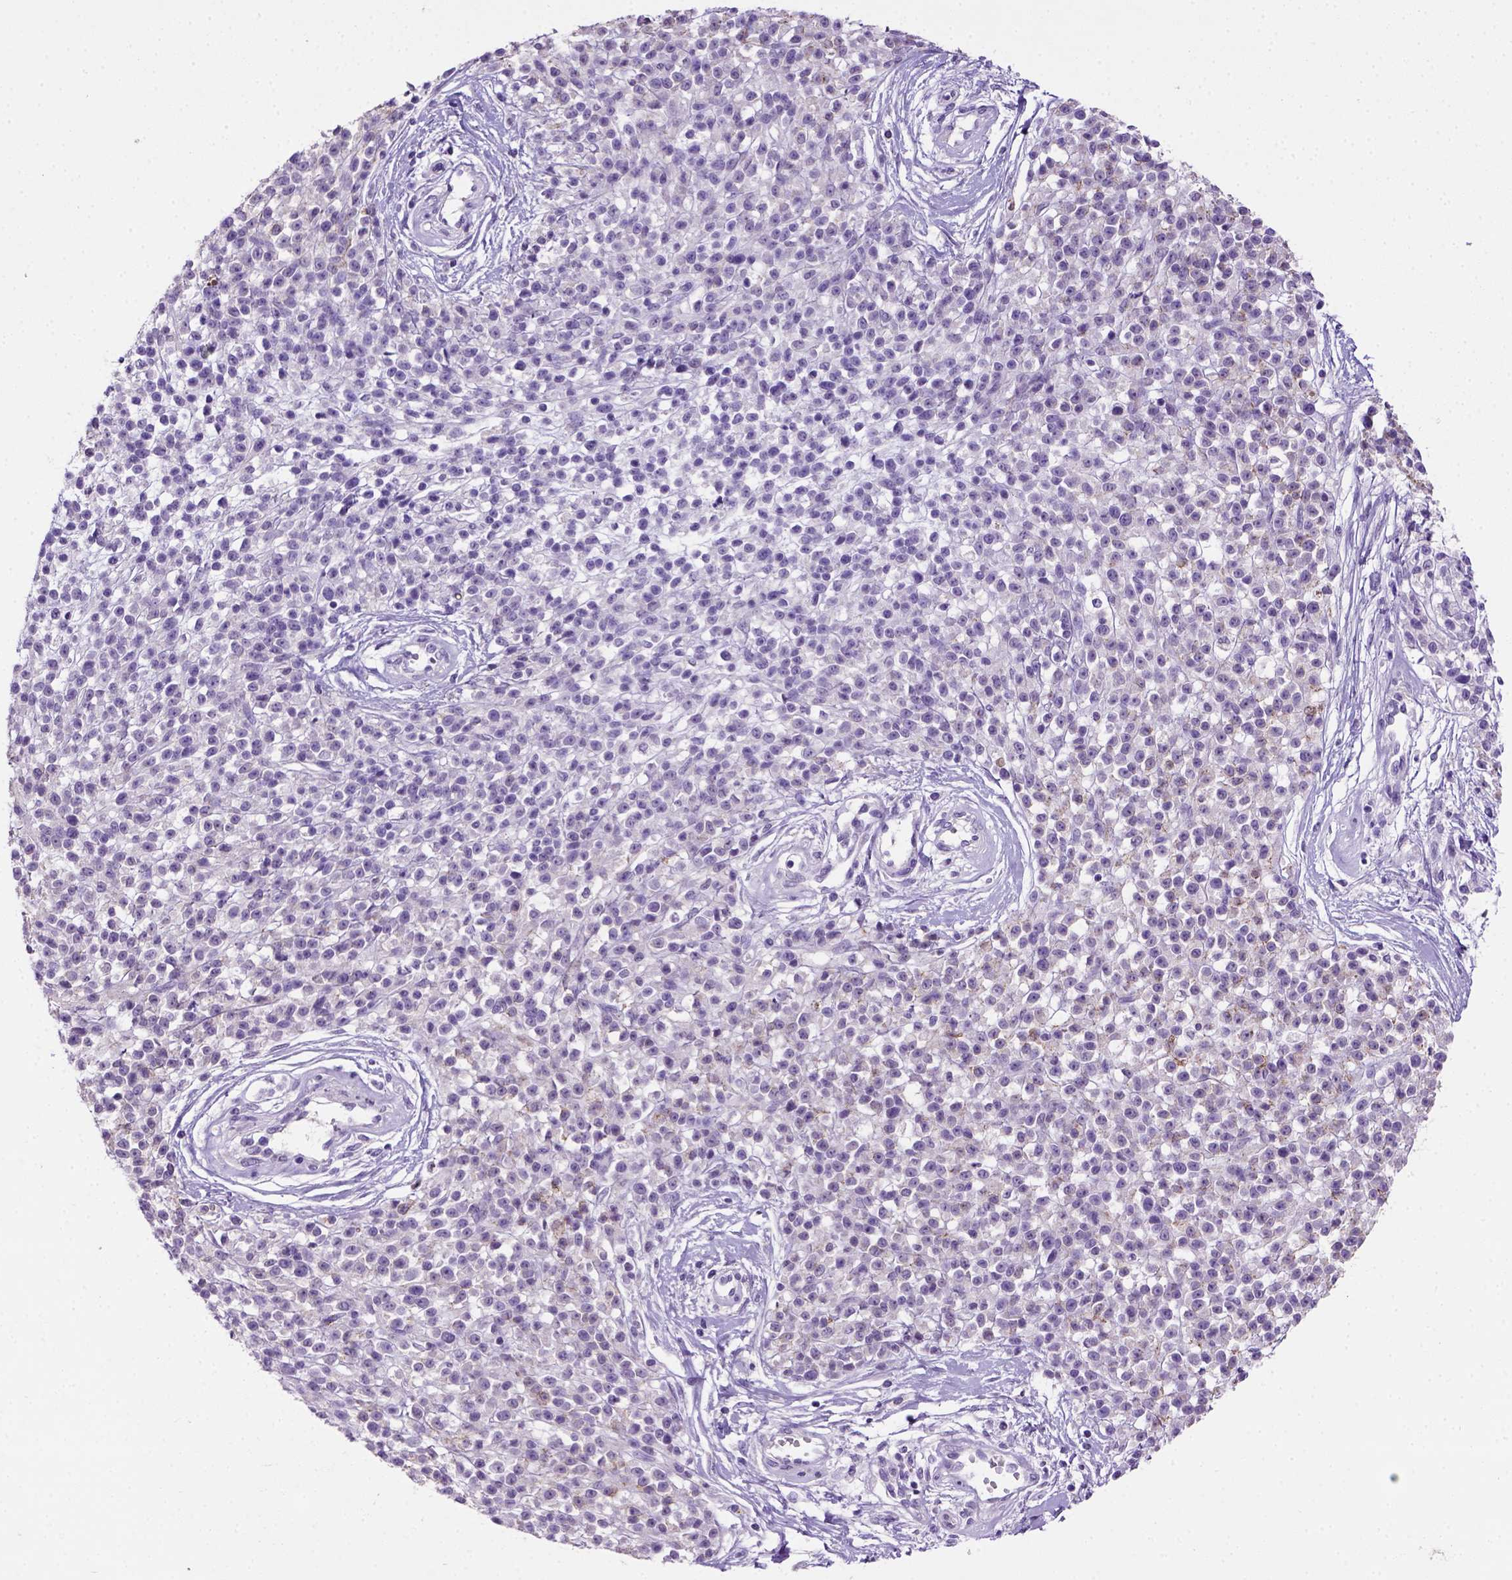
{"staining": {"intensity": "negative", "quantity": "none", "location": "none"}, "tissue": "melanoma", "cell_type": "Tumor cells", "image_type": "cancer", "snomed": [{"axis": "morphology", "description": "Malignant melanoma, NOS"}, {"axis": "topography", "description": "Skin"}, {"axis": "topography", "description": "Skin of trunk"}], "caption": "Protein analysis of malignant melanoma demonstrates no significant staining in tumor cells. Brightfield microscopy of immunohistochemistry (IHC) stained with DAB (3,3'-diaminobenzidine) (brown) and hematoxylin (blue), captured at high magnification.", "gene": "CDH1", "patient": {"sex": "male", "age": 74}}